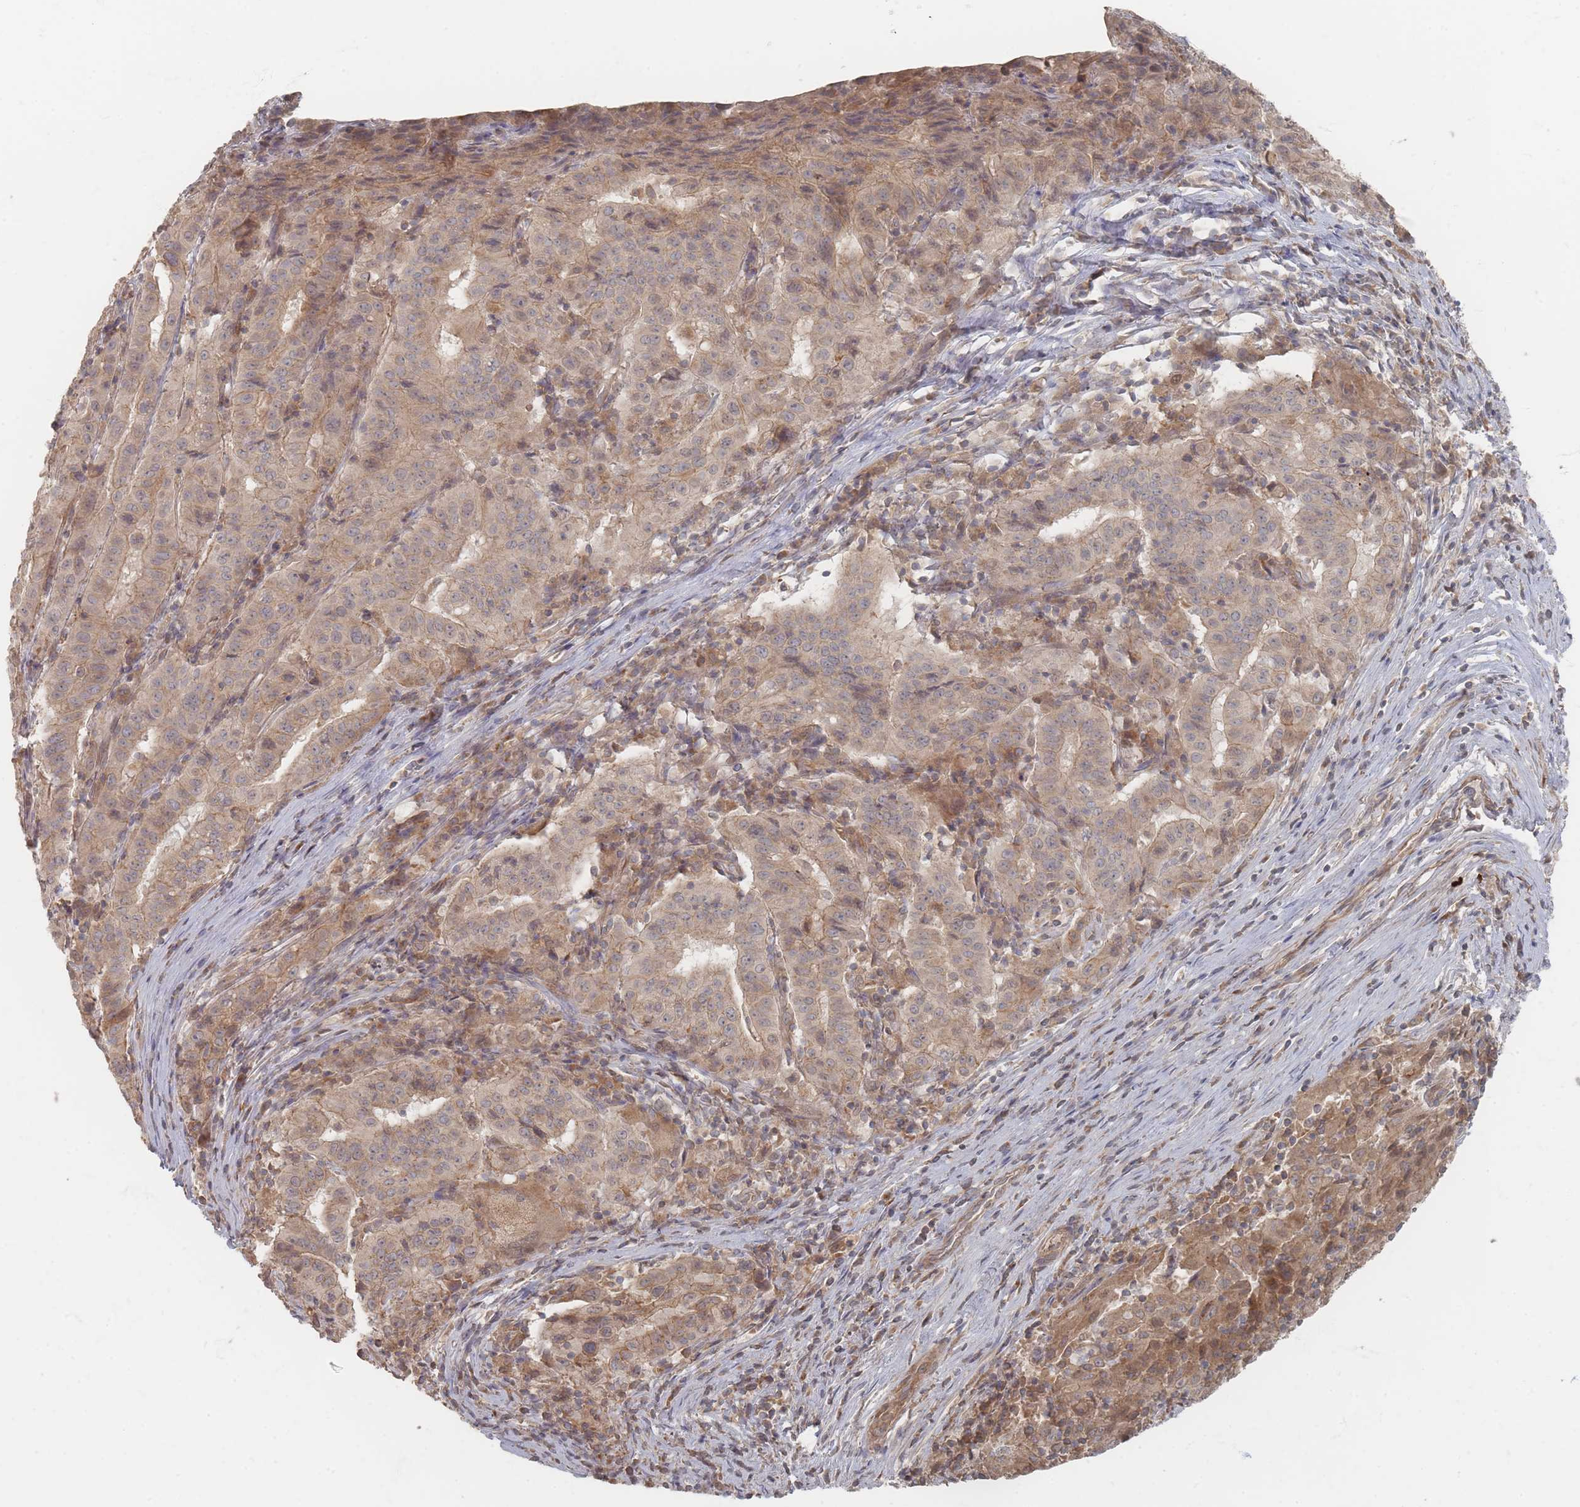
{"staining": {"intensity": "weak", "quantity": ">75%", "location": "cytoplasmic/membranous"}, "tissue": "pancreatic cancer", "cell_type": "Tumor cells", "image_type": "cancer", "snomed": [{"axis": "morphology", "description": "Adenocarcinoma, NOS"}, {"axis": "topography", "description": "Pancreas"}], "caption": "A brown stain labels weak cytoplasmic/membranous staining of a protein in human adenocarcinoma (pancreatic) tumor cells.", "gene": "GLE1", "patient": {"sex": "male", "age": 63}}